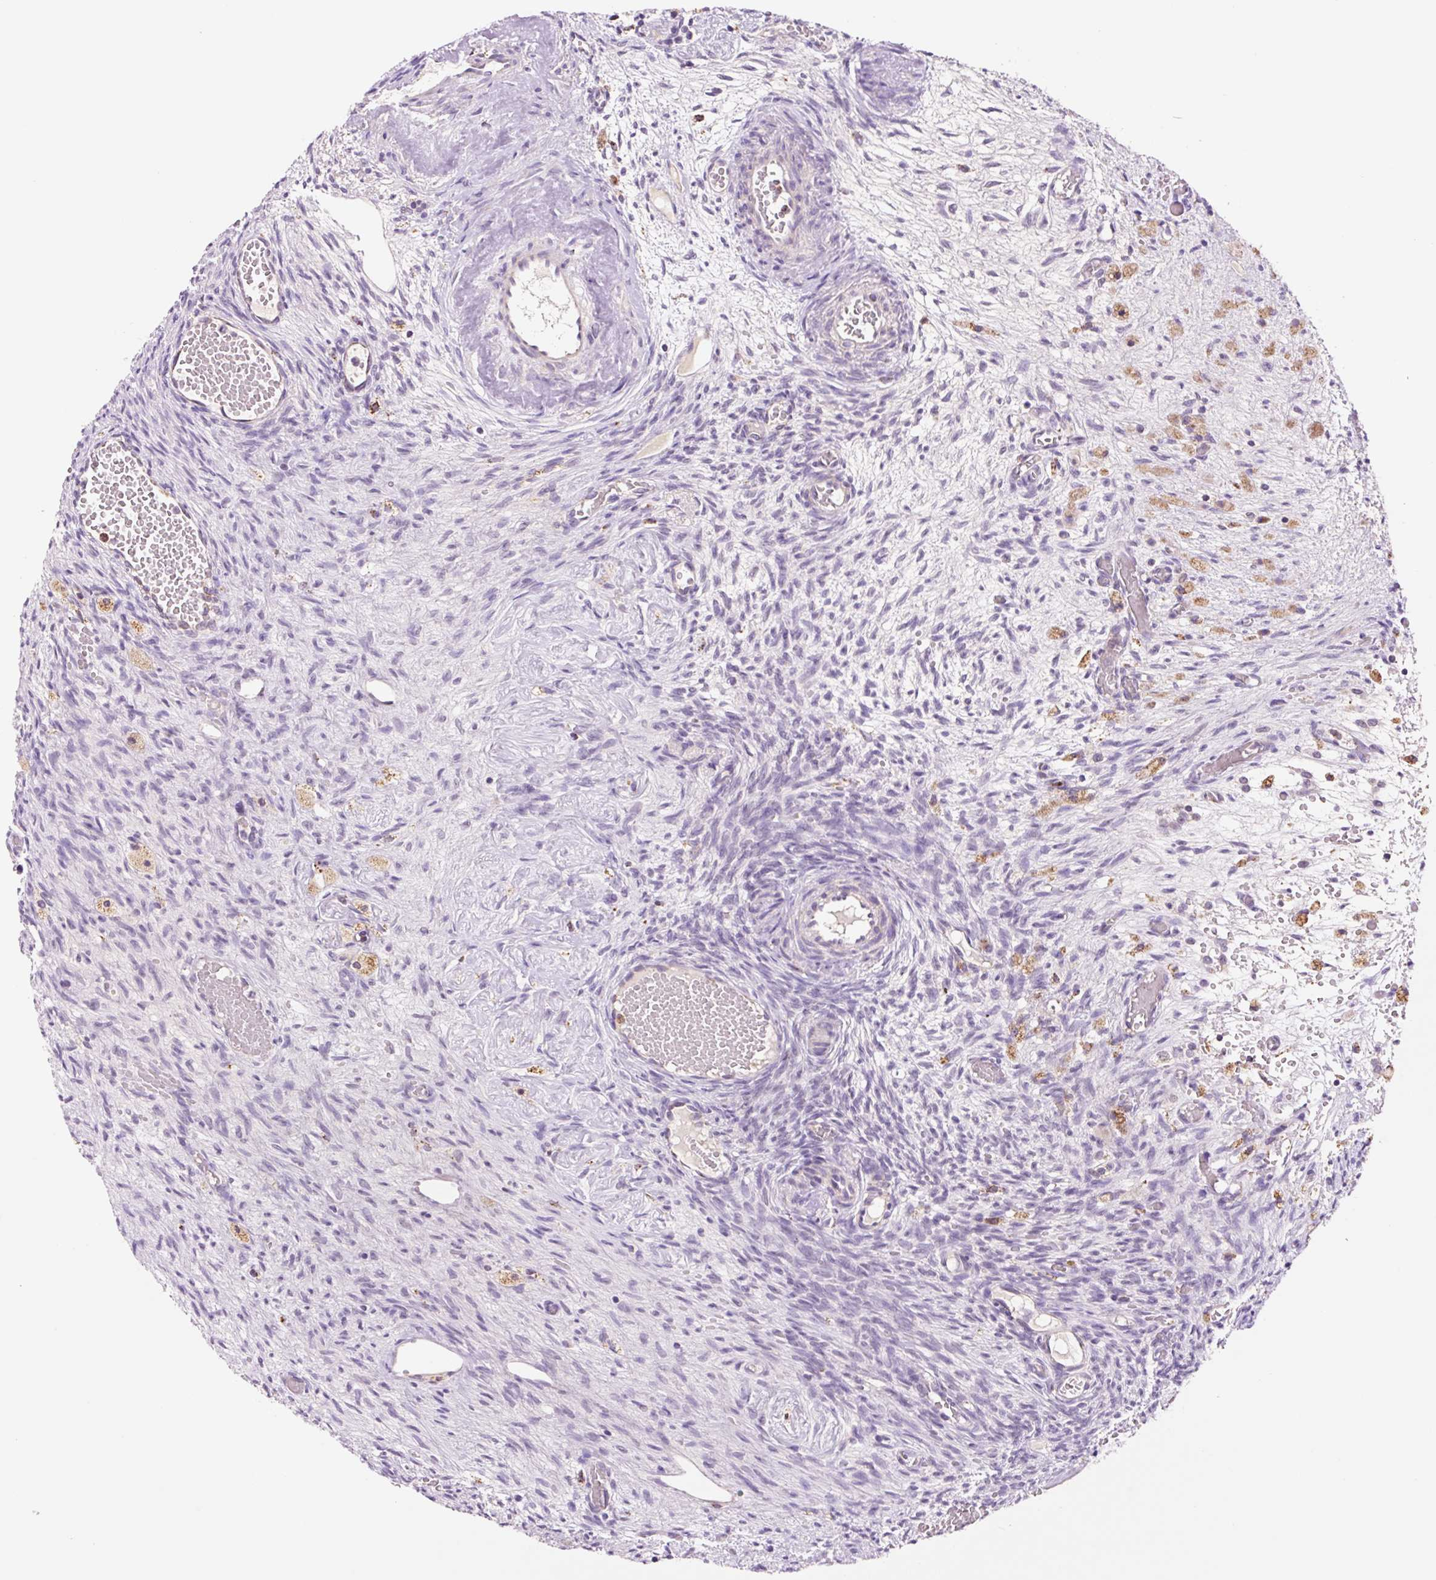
{"staining": {"intensity": "moderate", "quantity": "<25%", "location": "cytoplasmic/membranous"}, "tissue": "ovary", "cell_type": "Follicle cells", "image_type": "normal", "snomed": [{"axis": "morphology", "description": "Normal tissue, NOS"}, {"axis": "topography", "description": "Ovary"}], "caption": "Benign ovary shows moderate cytoplasmic/membranous expression in about <25% of follicle cells, visualized by immunohistochemistry.", "gene": "PCK2", "patient": {"sex": "female", "age": 67}}